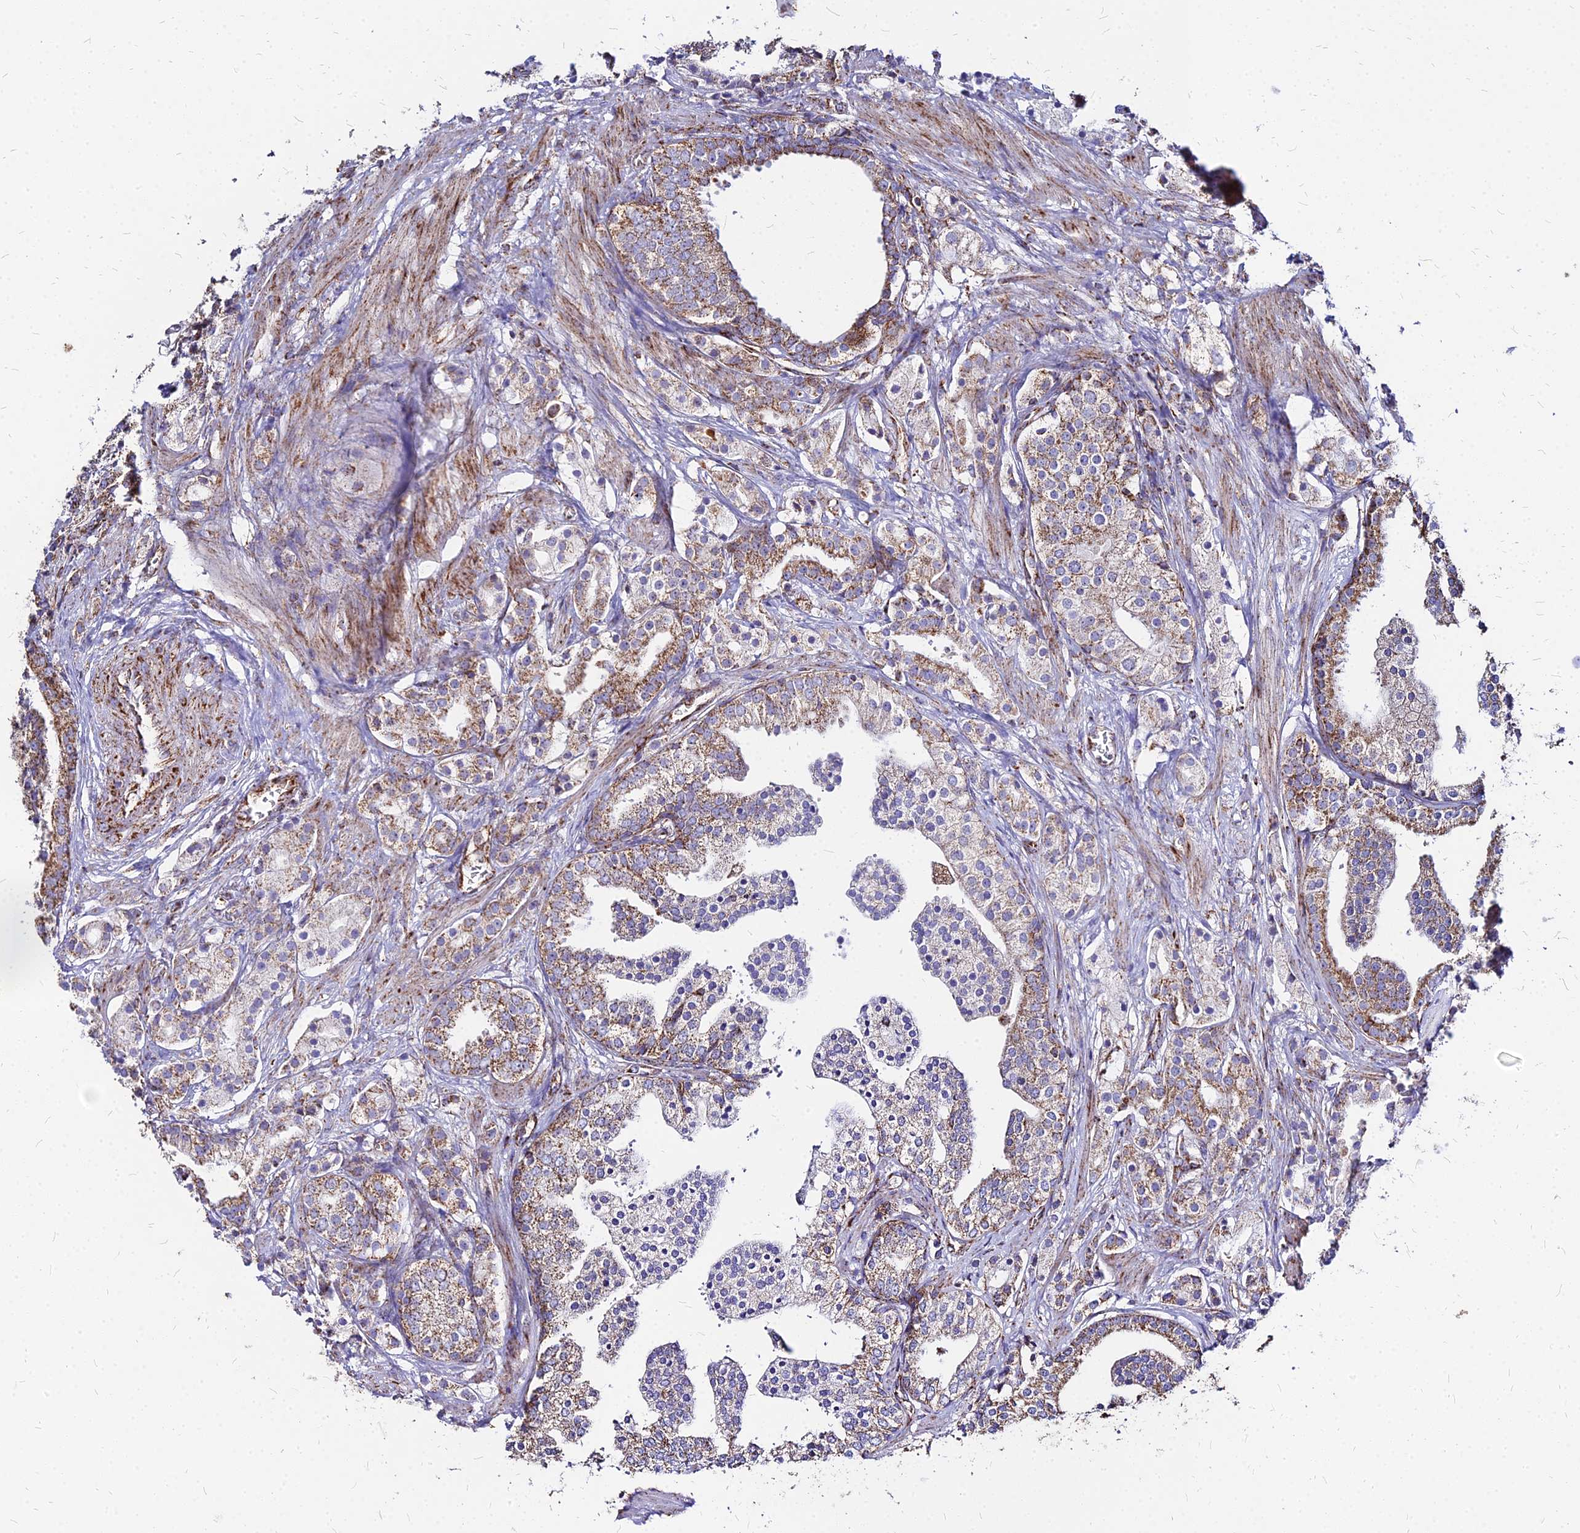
{"staining": {"intensity": "moderate", "quantity": ">75%", "location": "cytoplasmic/membranous"}, "tissue": "prostate cancer", "cell_type": "Tumor cells", "image_type": "cancer", "snomed": [{"axis": "morphology", "description": "Adenocarcinoma, High grade"}, {"axis": "topography", "description": "Prostate"}], "caption": "Immunohistochemistry (IHC) (DAB (3,3'-diaminobenzidine)) staining of prostate cancer (high-grade adenocarcinoma) exhibits moderate cytoplasmic/membranous protein staining in about >75% of tumor cells. (DAB (3,3'-diaminobenzidine) IHC with brightfield microscopy, high magnification).", "gene": "DLD", "patient": {"sex": "male", "age": 50}}